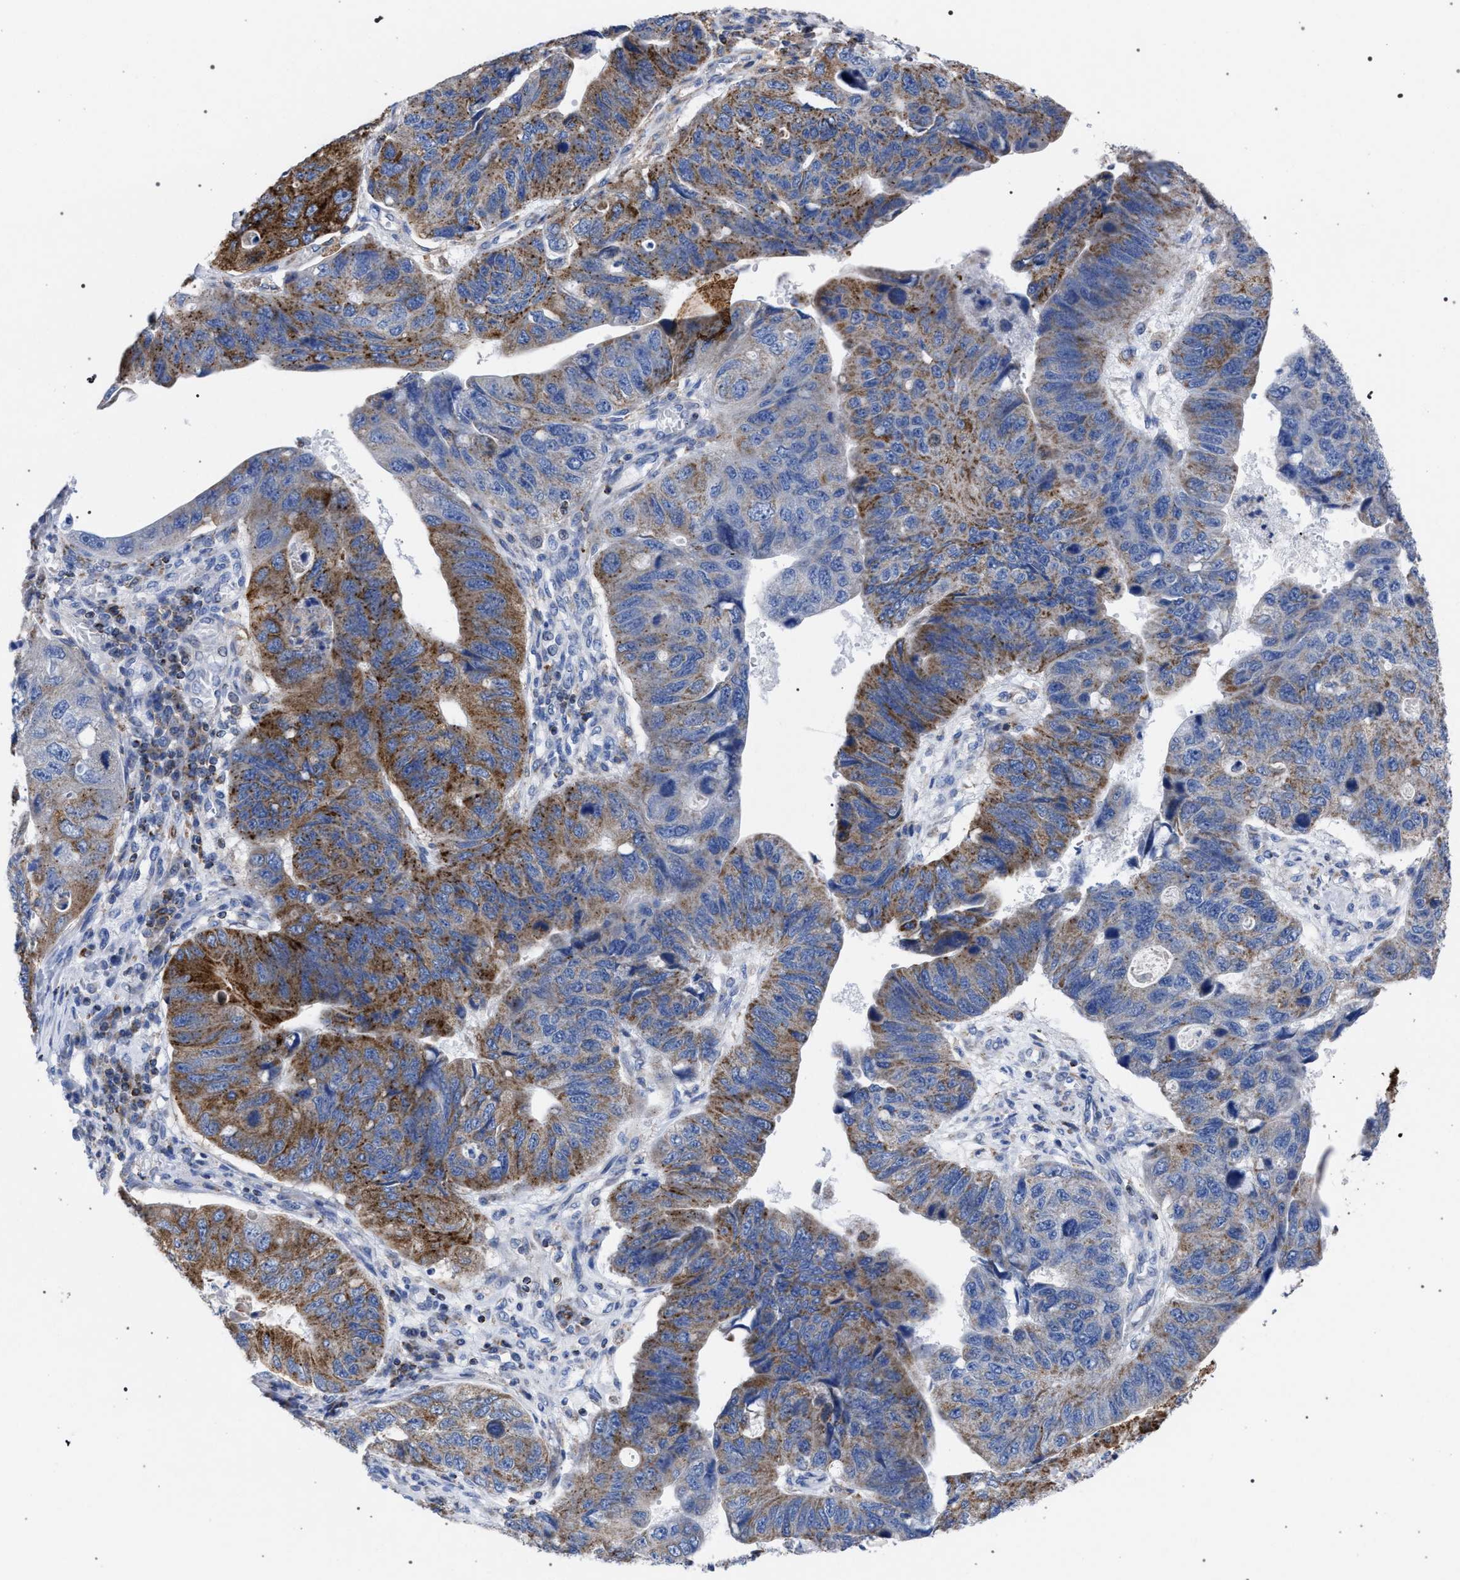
{"staining": {"intensity": "moderate", "quantity": "25%-75%", "location": "cytoplasmic/membranous"}, "tissue": "stomach cancer", "cell_type": "Tumor cells", "image_type": "cancer", "snomed": [{"axis": "morphology", "description": "Adenocarcinoma, NOS"}, {"axis": "topography", "description": "Stomach"}], "caption": "Stomach cancer (adenocarcinoma) stained with DAB immunohistochemistry (IHC) displays medium levels of moderate cytoplasmic/membranous expression in about 25%-75% of tumor cells.", "gene": "ACADS", "patient": {"sex": "male", "age": 59}}